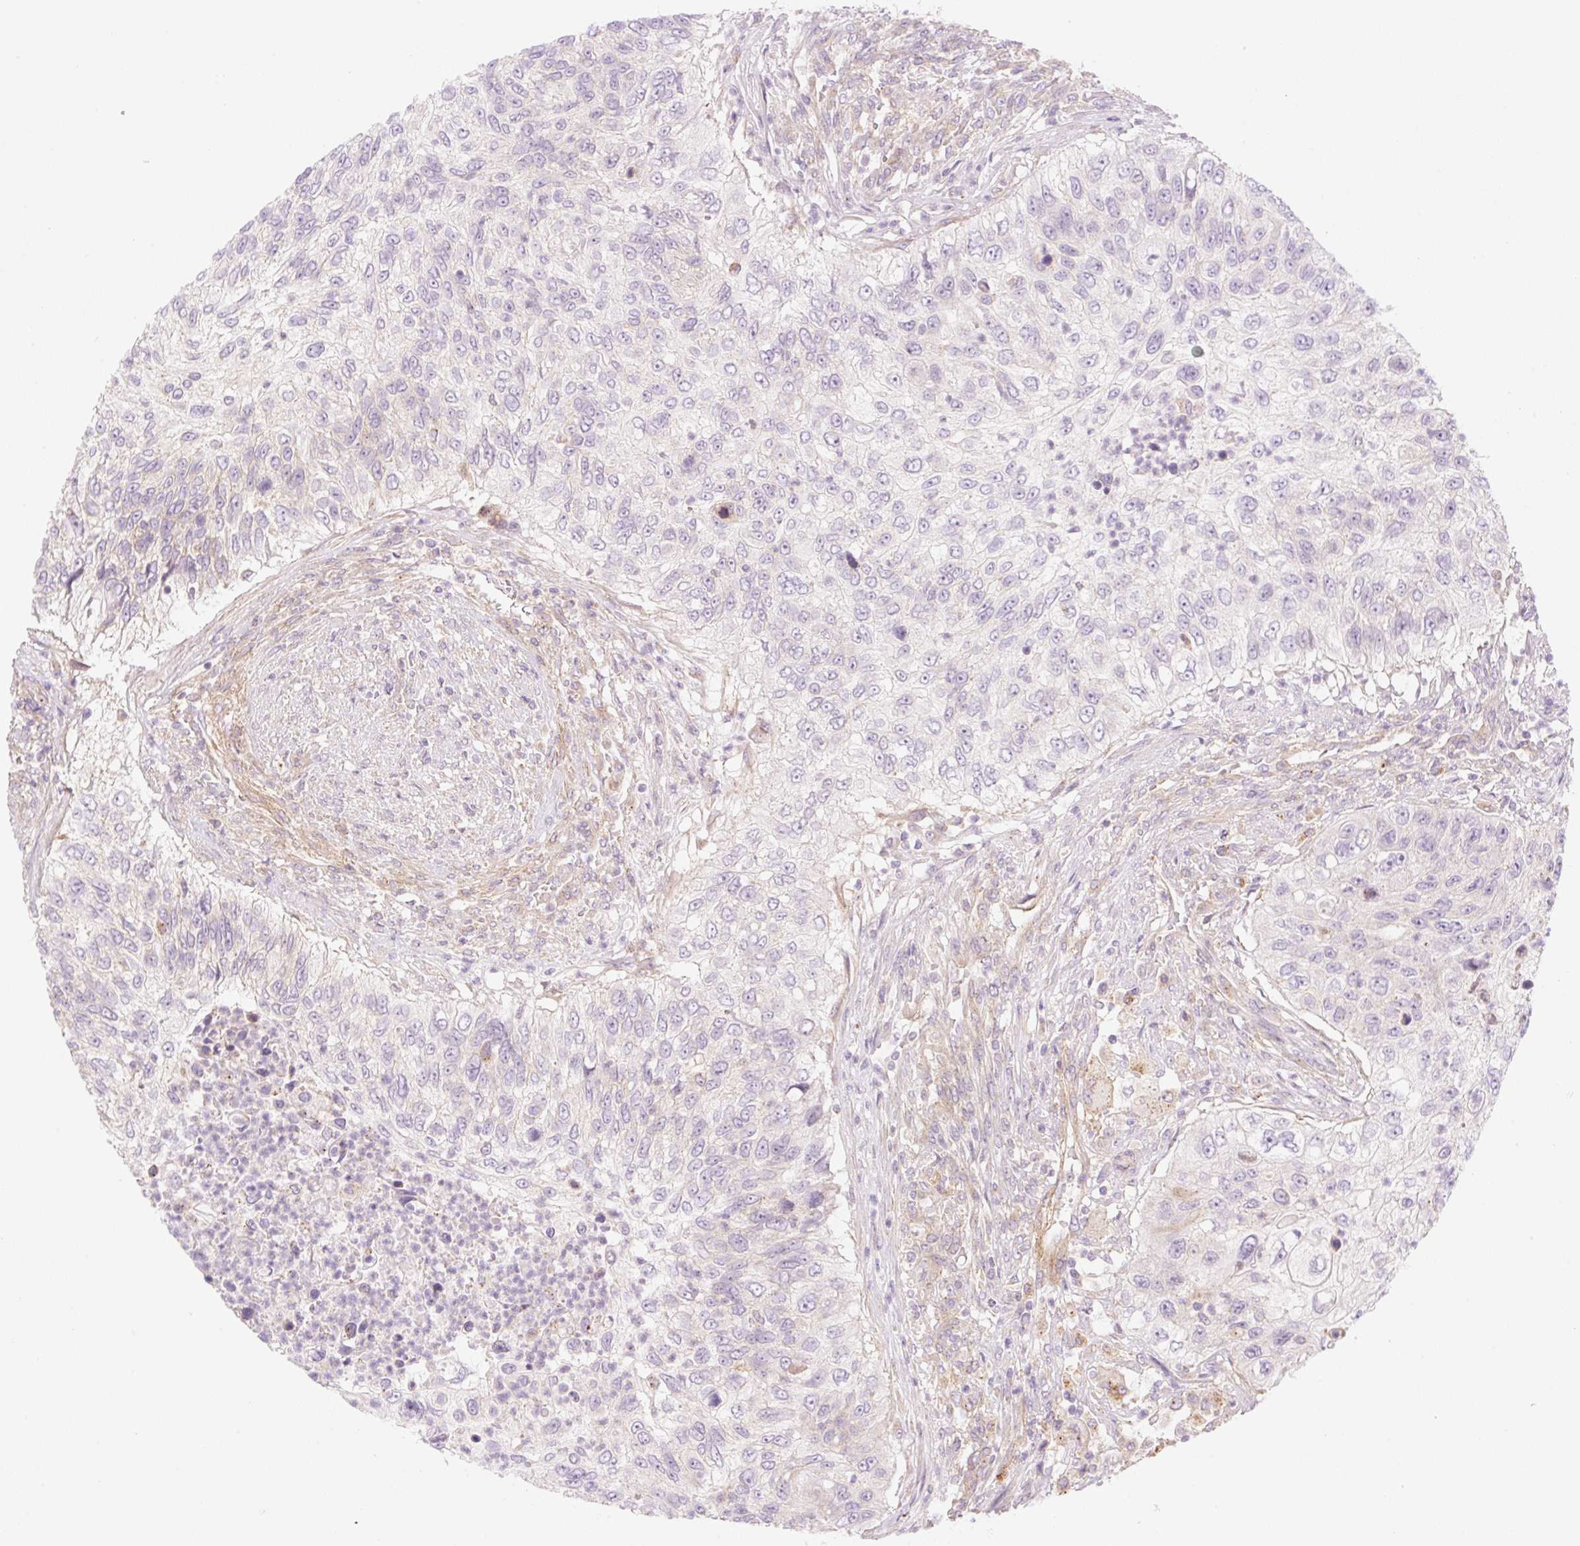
{"staining": {"intensity": "negative", "quantity": "none", "location": "none"}, "tissue": "urothelial cancer", "cell_type": "Tumor cells", "image_type": "cancer", "snomed": [{"axis": "morphology", "description": "Urothelial carcinoma, High grade"}, {"axis": "topography", "description": "Urinary bladder"}], "caption": "Immunohistochemistry of urothelial cancer demonstrates no staining in tumor cells.", "gene": "NLRP5", "patient": {"sex": "female", "age": 60}}